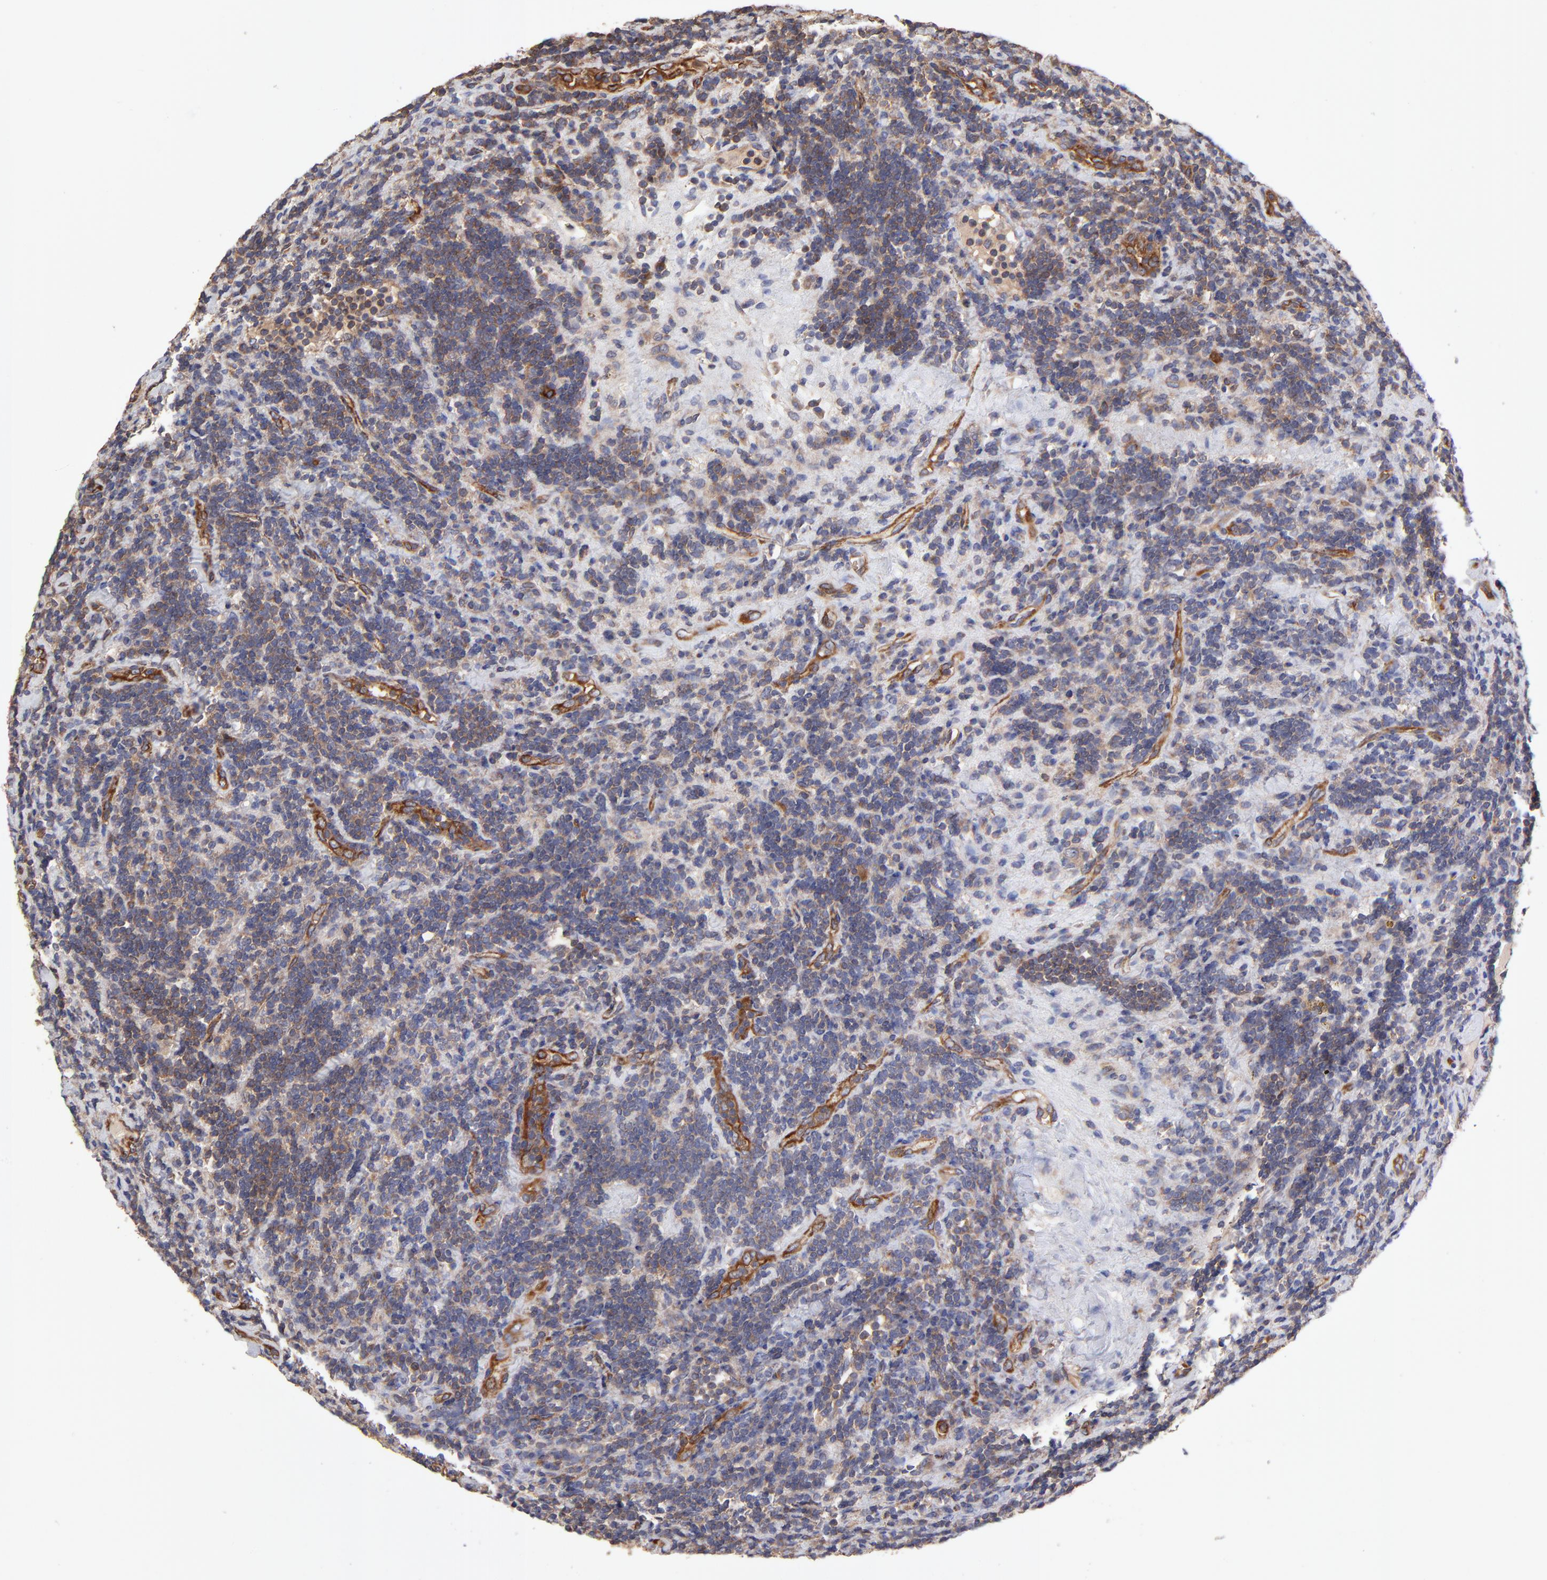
{"staining": {"intensity": "moderate", "quantity": ">75%", "location": "cytoplasmic/membranous"}, "tissue": "lymphoma", "cell_type": "Tumor cells", "image_type": "cancer", "snomed": [{"axis": "morphology", "description": "Malignant lymphoma, non-Hodgkin's type, Low grade"}, {"axis": "topography", "description": "Lymph node"}], "caption": "Human lymphoma stained with a brown dye shows moderate cytoplasmic/membranous positive positivity in approximately >75% of tumor cells.", "gene": "ASB7", "patient": {"sex": "male", "age": 70}}